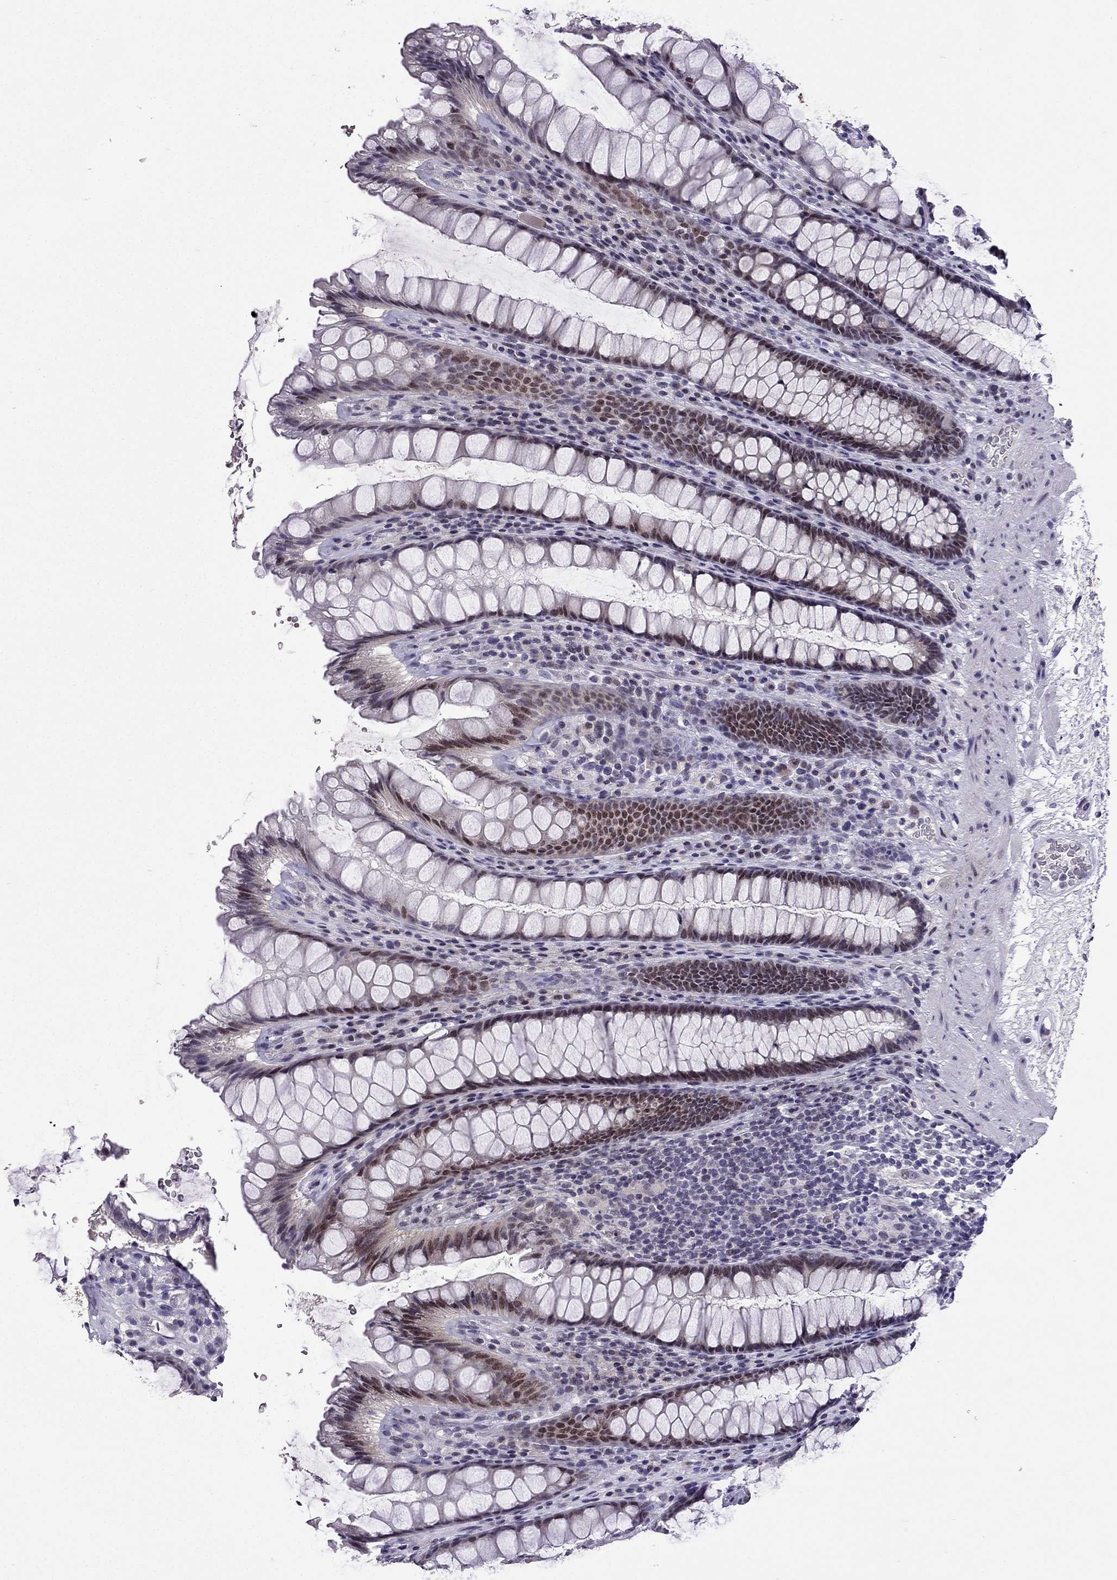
{"staining": {"intensity": "moderate", "quantity": "25%-75%", "location": "nuclear"}, "tissue": "rectum", "cell_type": "Glandular cells", "image_type": "normal", "snomed": [{"axis": "morphology", "description": "Normal tissue, NOS"}, {"axis": "topography", "description": "Rectum"}], "caption": "Protein expression analysis of normal rectum reveals moderate nuclear expression in approximately 25%-75% of glandular cells.", "gene": "TTN", "patient": {"sex": "male", "age": 72}}